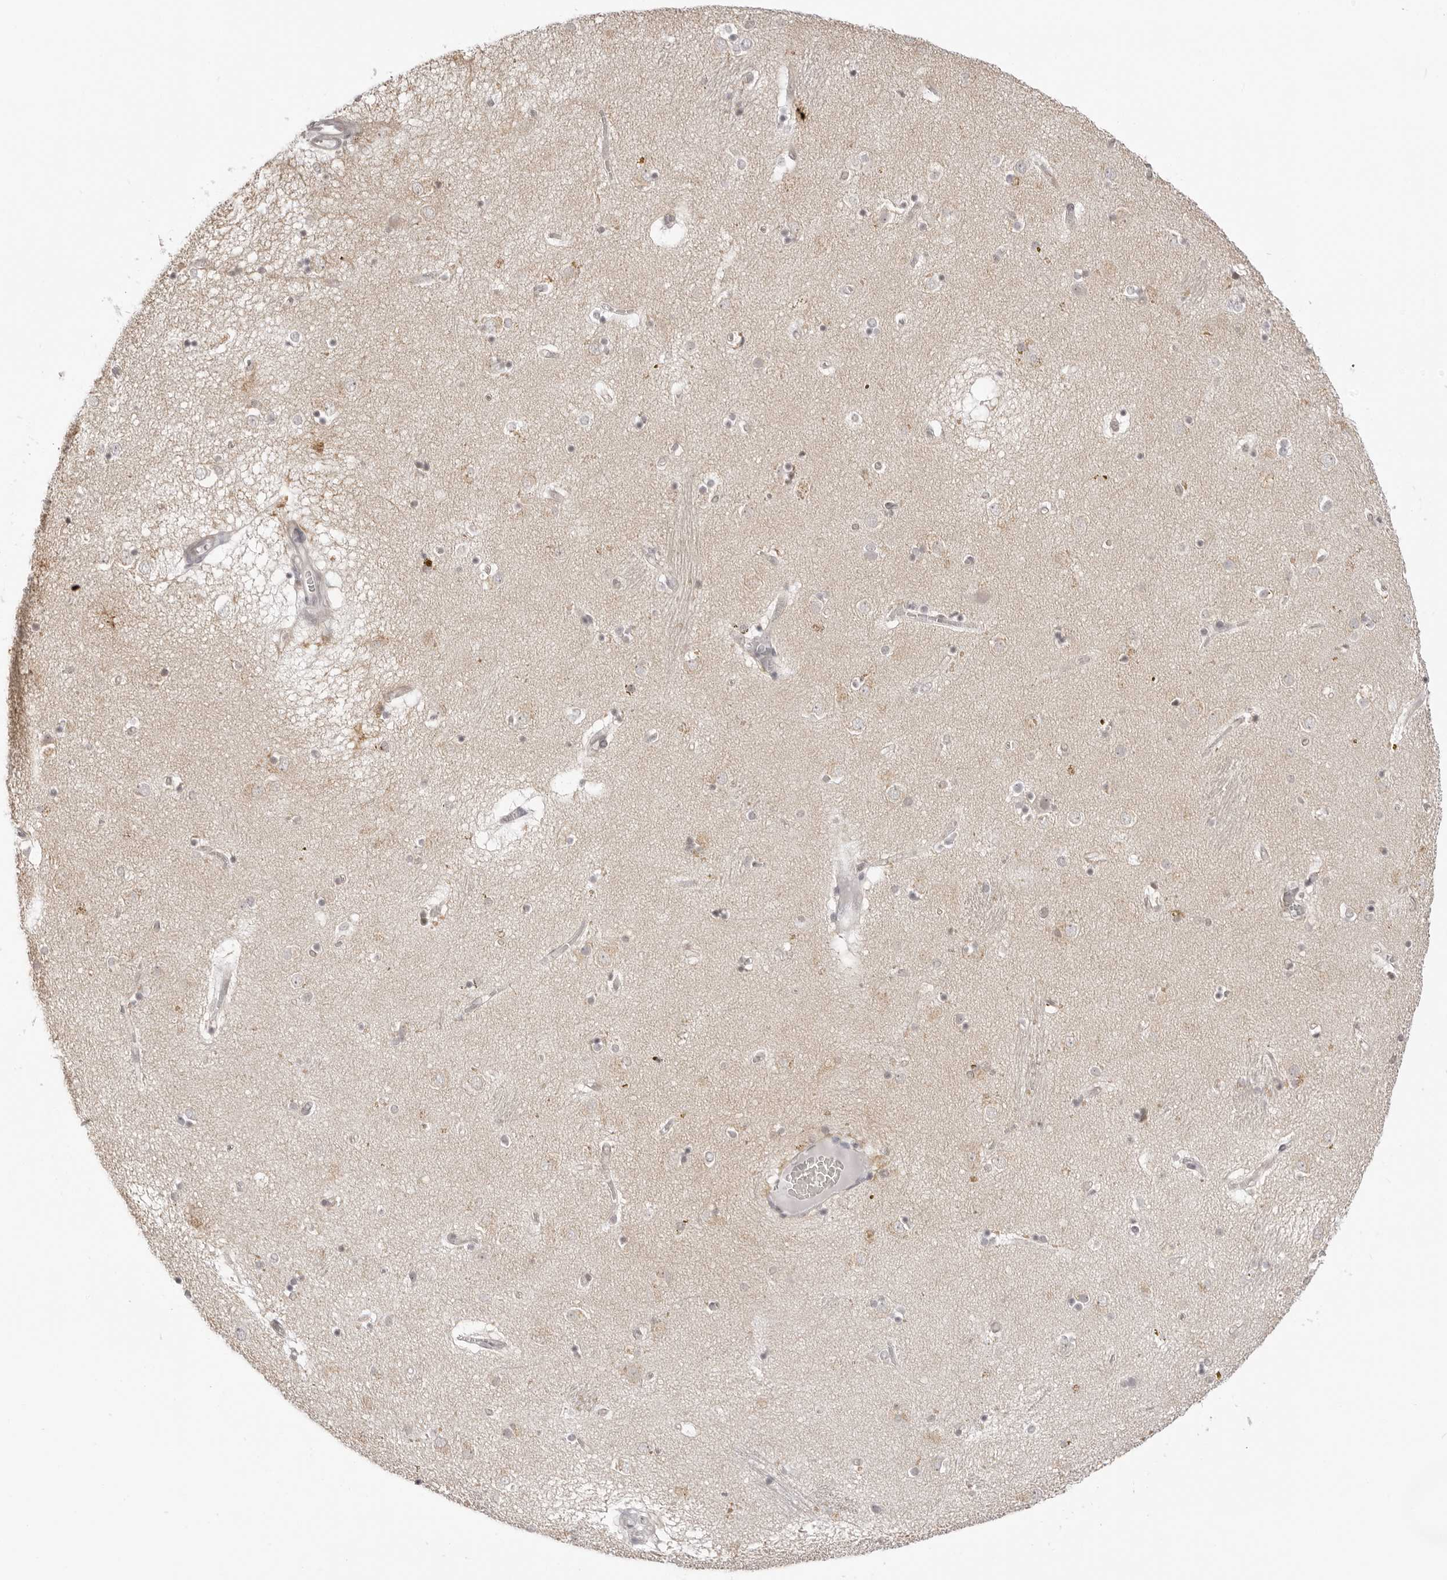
{"staining": {"intensity": "negative", "quantity": "none", "location": "none"}, "tissue": "caudate", "cell_type": "Glial cells", "image_type": "normal", "snomed": [{"axis": "morphology", "description": "Normal tissue, NOS"}, {"axis": "topography", "description": "Lateral ventricle wall"}], "caption": "The immunohistochemistry histopathology image has no significant expression in glial cells of caudate. (Brightfield microscopy of DAB immunohistochemistry (IHC) at high magnification).", "gene": "FDPS", "patient": {"sex": "male", "age": 70}}